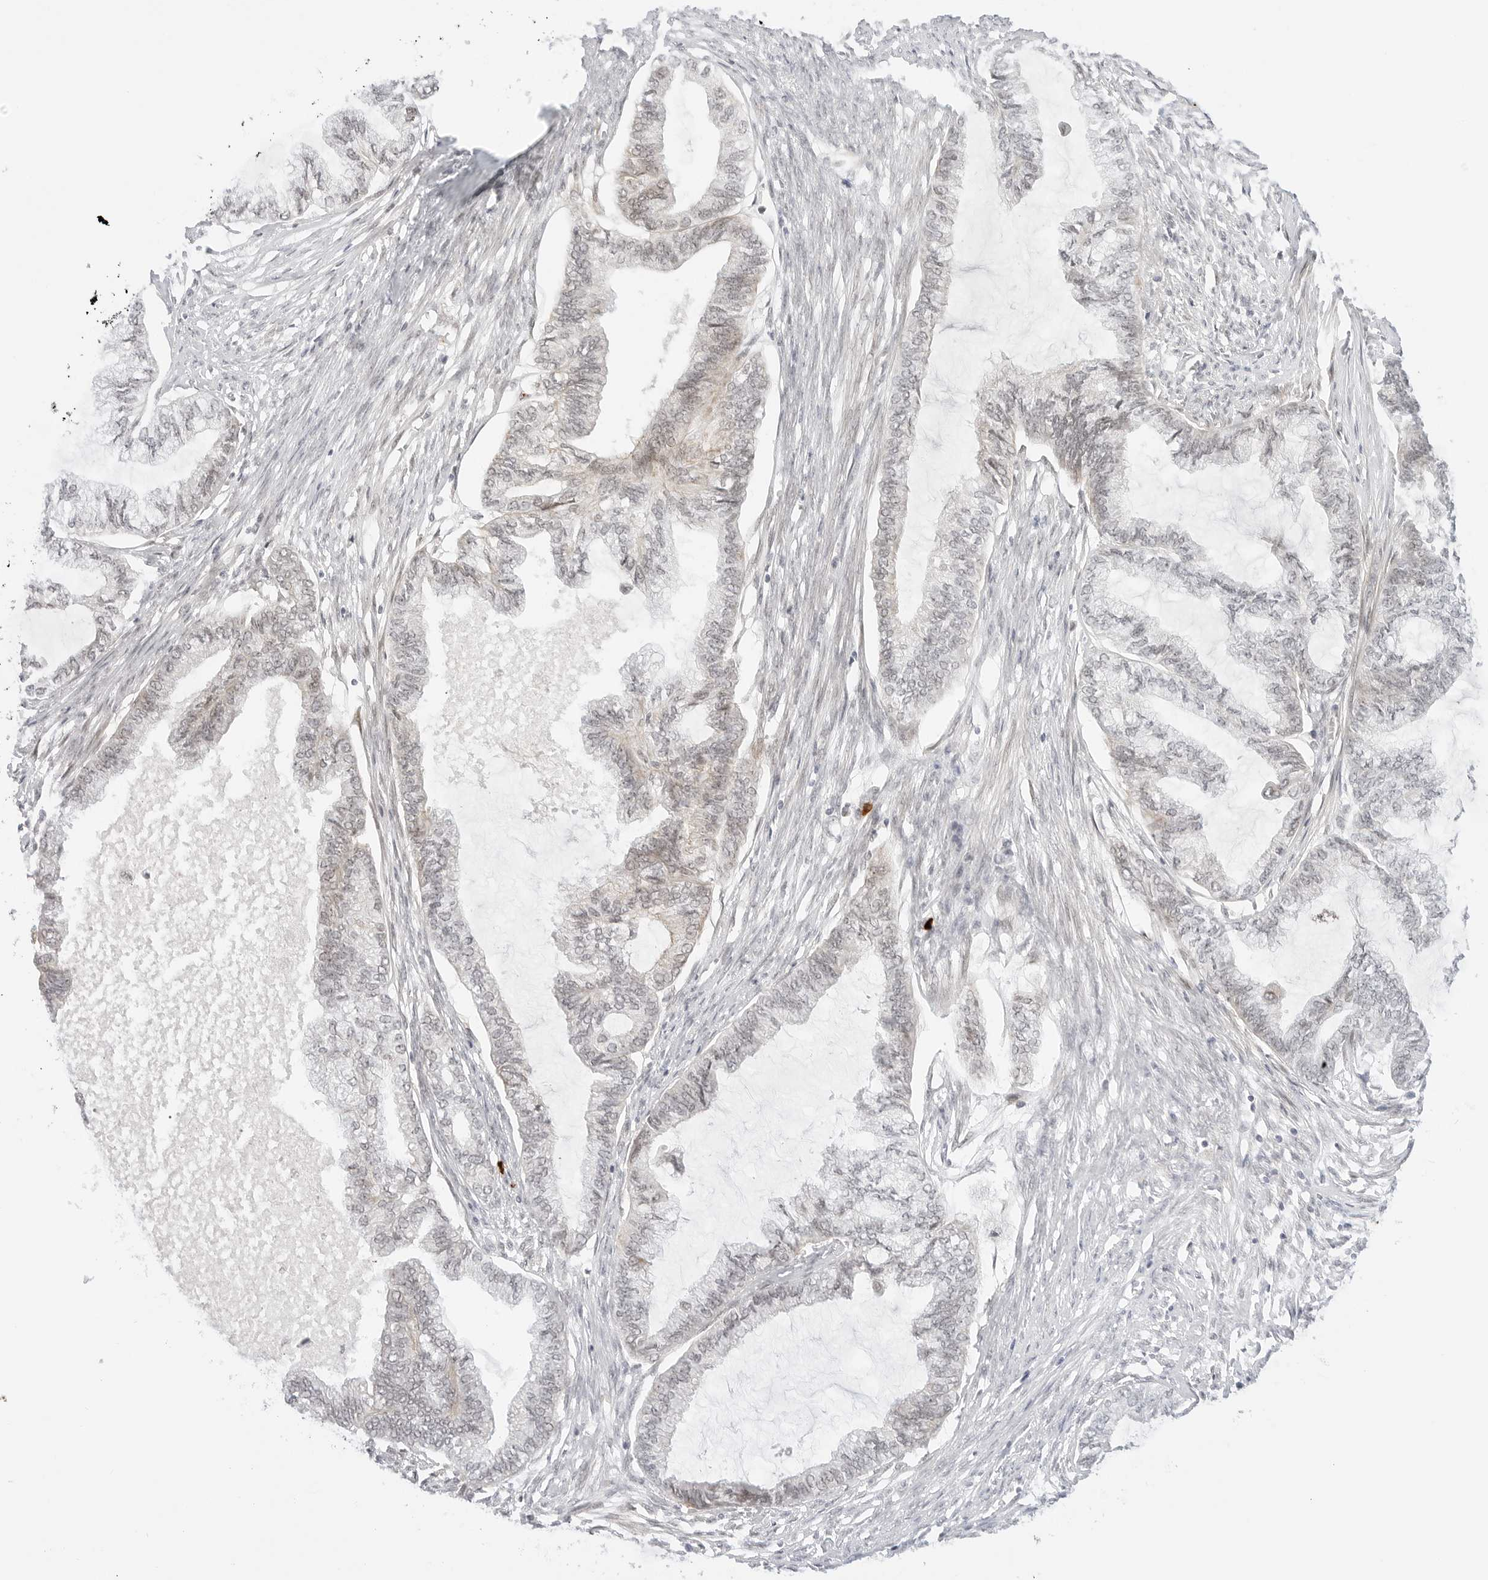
{"staining": {"intensity": "weak", "quantity": "<25%", "location": "nuclear"}, "tissue": "endometrial cancer", "cell_type": "Tumor cells", "image_type": "cancer", "snomed": [{"axis": "morphology", "description": "Adenocarcinoma, NOS"}, {"axis": "topography", "description": "Endometrium"}], "caption": "Micrograph shows no protein staining in tumor cells of endometrial adenocarcinoma tissue. The staining was performed using DAB to visualize the protein expression in brown, while the nuclei were stained in blue with hematoxylin (Magnification: 20x).", "gene": "HIPK3", "patient": {"sex": "female", "age": 86}}